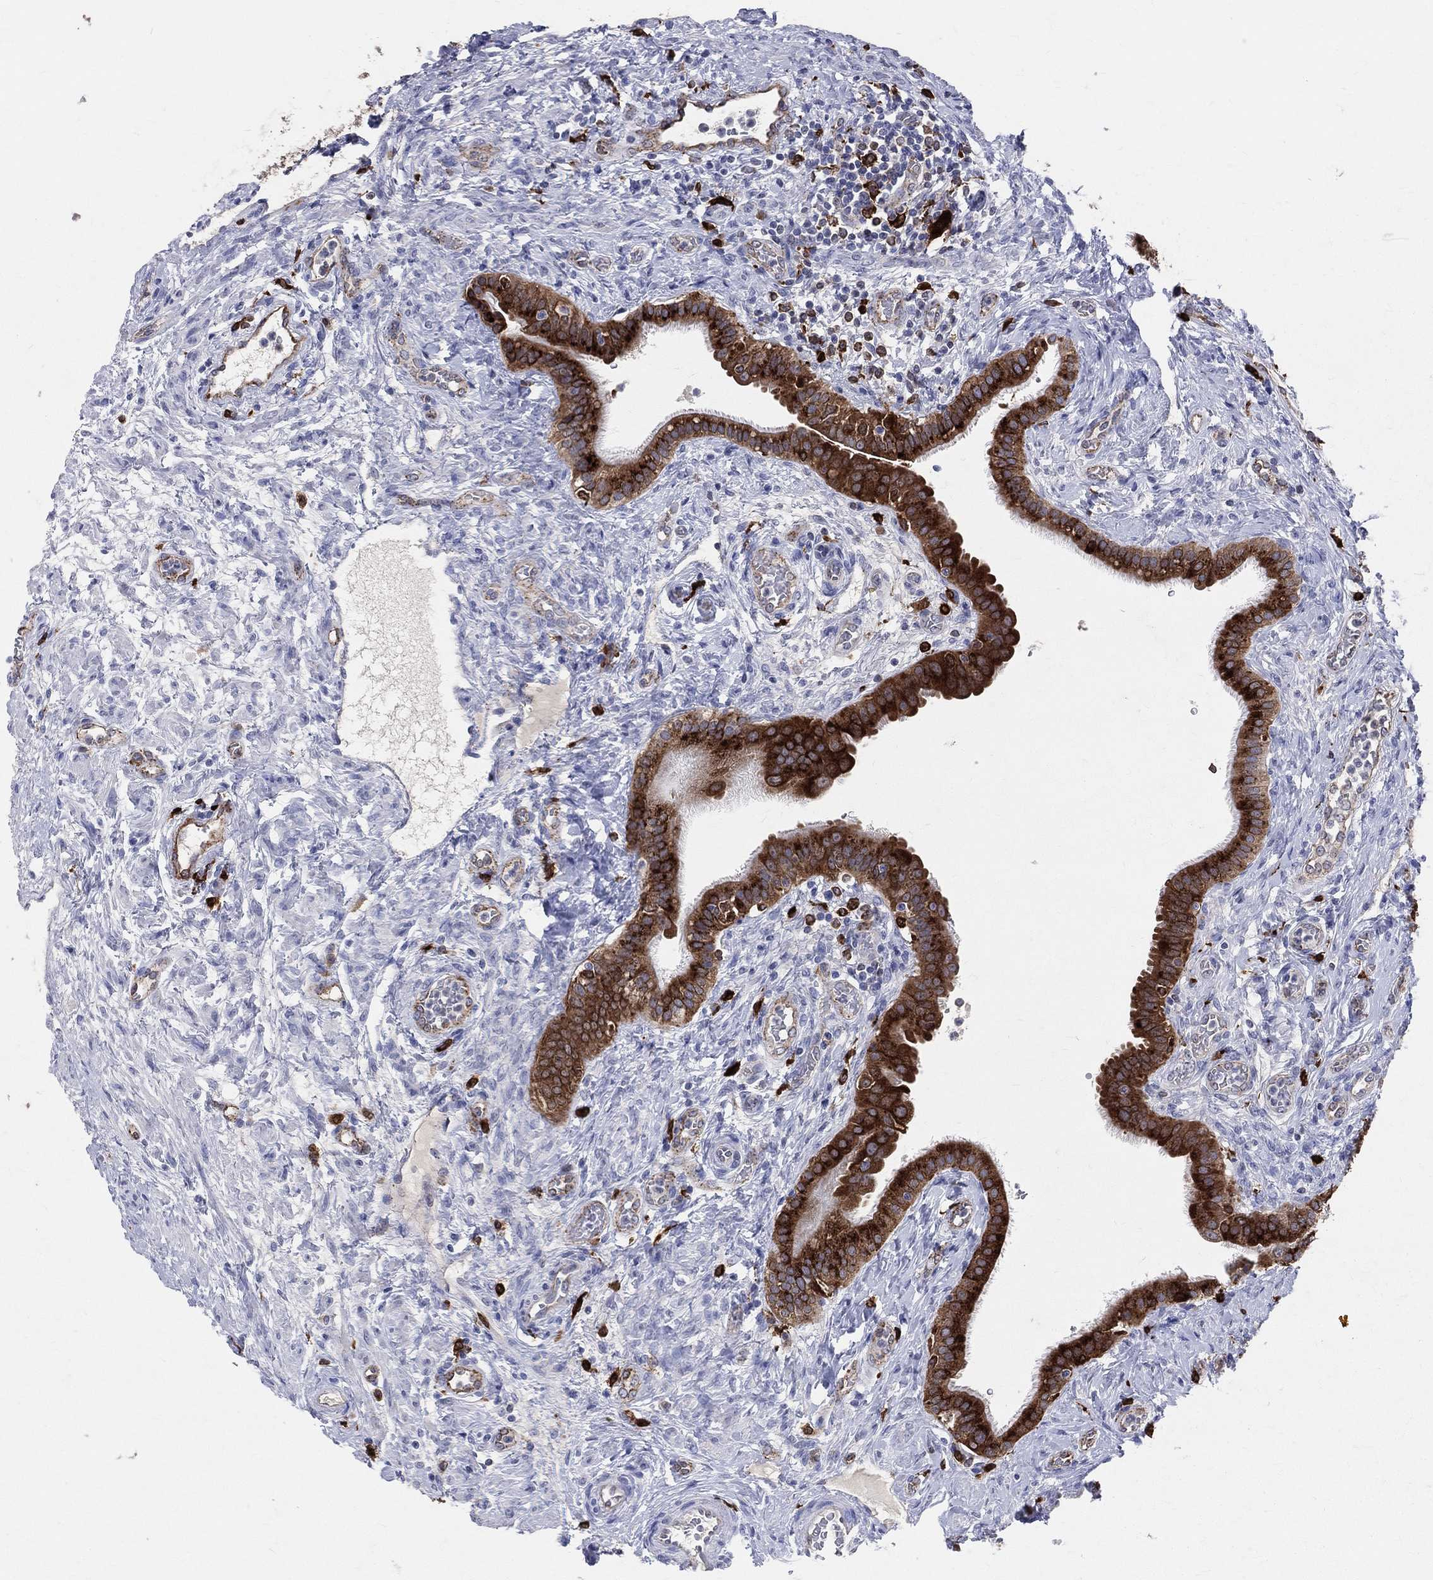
{"staining": {"intensity": "strong", "quantity": ">75%", "location": "cytoplasmic/membranous"}, "tissue": "fallopian tube", "cell_type": "Glandular cells", "image_type": "normal", "snomed": [{"axis": "morphology", "description": "Normal tissue, NOS"}, {"axis": "topography", "description": "Fallopian tube"}], "caption": "Strong cytoplasmic/membranous staining for a protein is present in approximately >75% of glandular cells of unremarkable fallopian tube using IHC.", "gene": "CD74", "patient": {"sex": "female", "age": 41}}